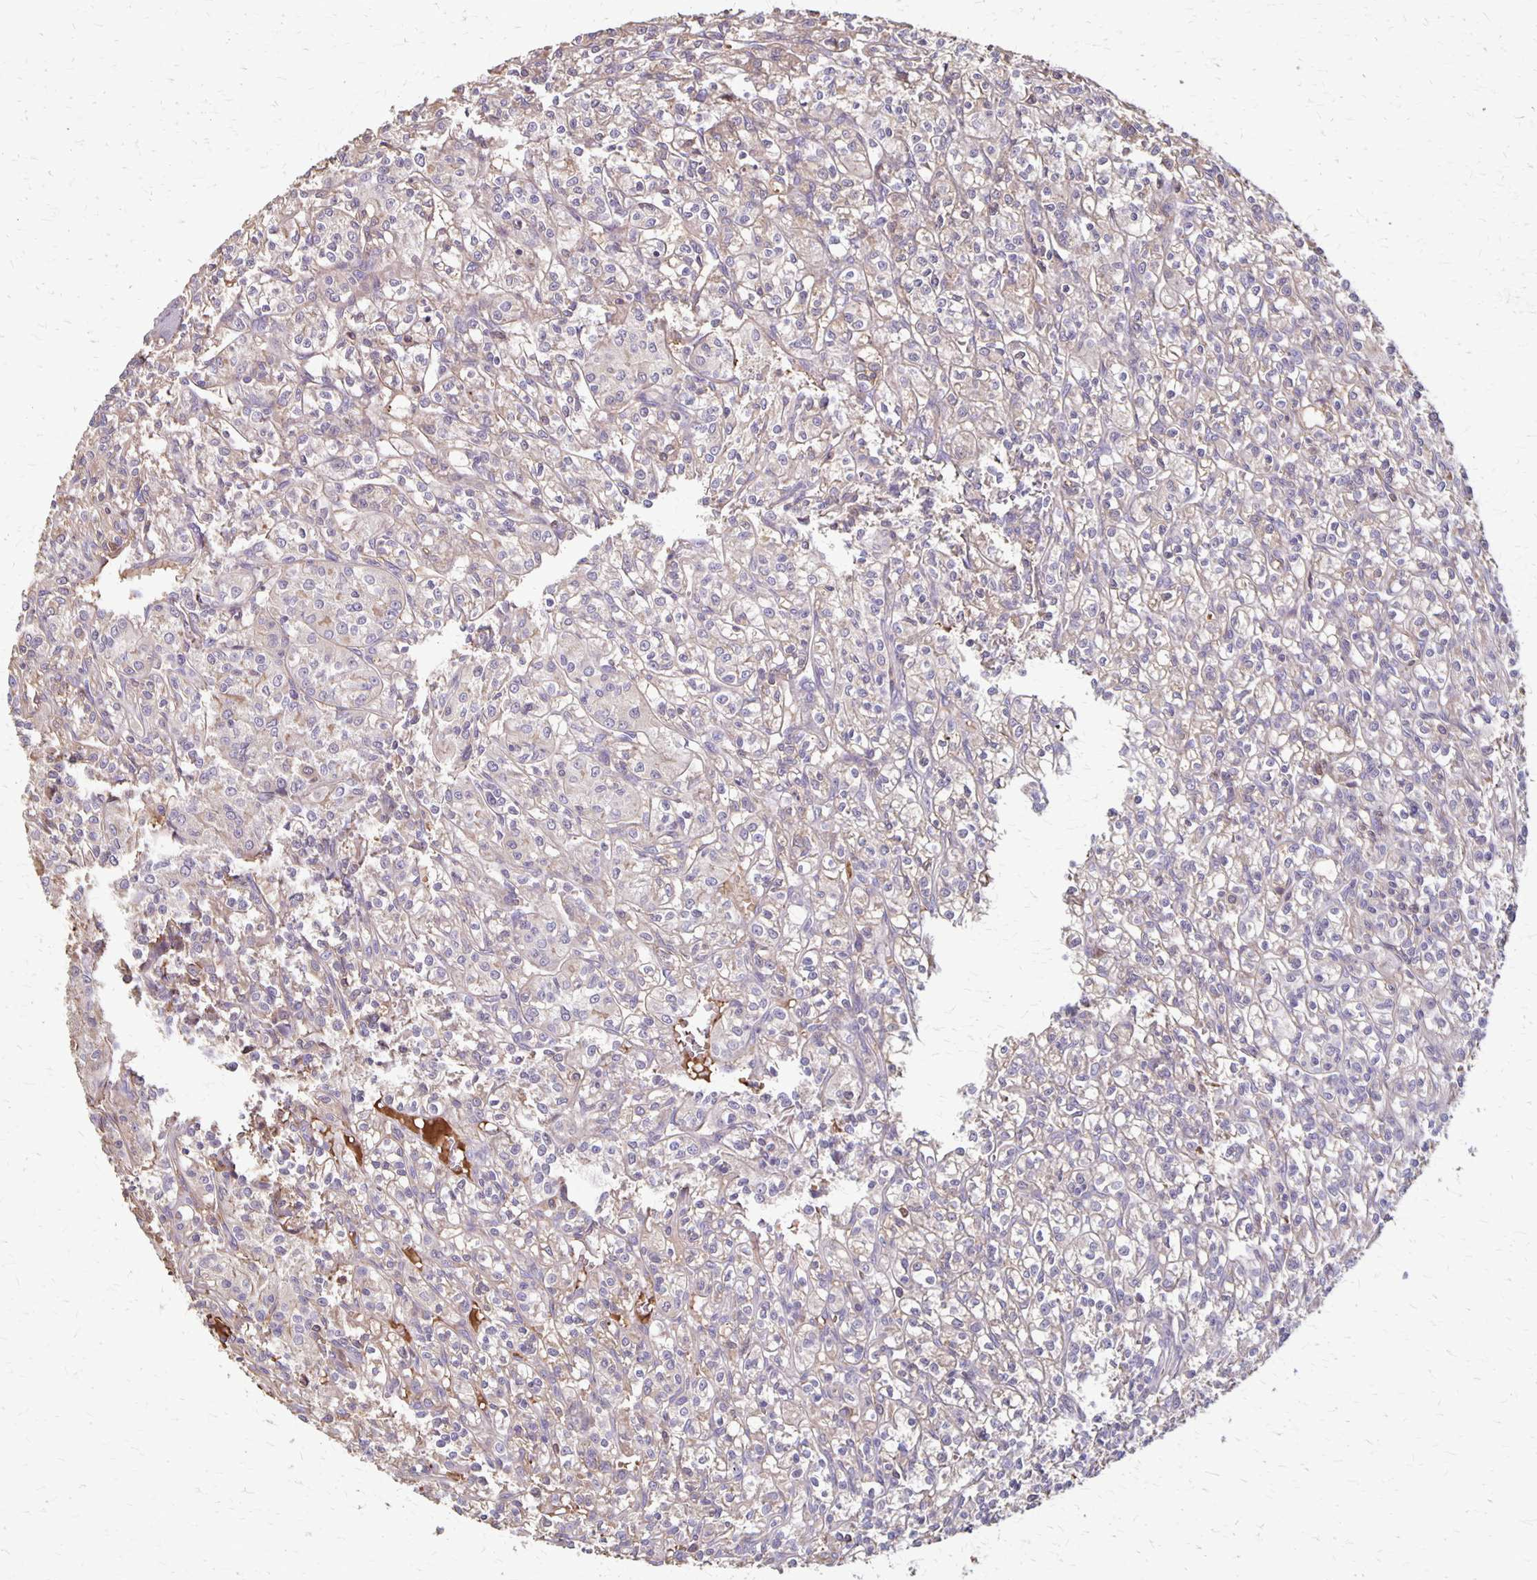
{"staining": {"intensity": "weak", "quantity": "<25%", "location": "cytoplasmic/membranous"}, "tissue": "renal cancer", "cell_type": "Tumor cells", "image_type": "cancer", "snomed": [{"axis": "morphology", "description": "Adenocarcinoma, NOS"}, {"axis": "topography", "description": "Kidney"}], "caption": "An IHC photomicrograph of renal cancer (adenocarcinoma) is shown. There is no staining in tumor cells of renal cancer (adenocarcinoma). The staining was performed using DAB to visualize the protein expression in brown, while the nuclei were stained in blue with hematoxylin (Magnification: 20x).", "gene": "PROM2", "patient": {"sex": "male", "age": 36}}